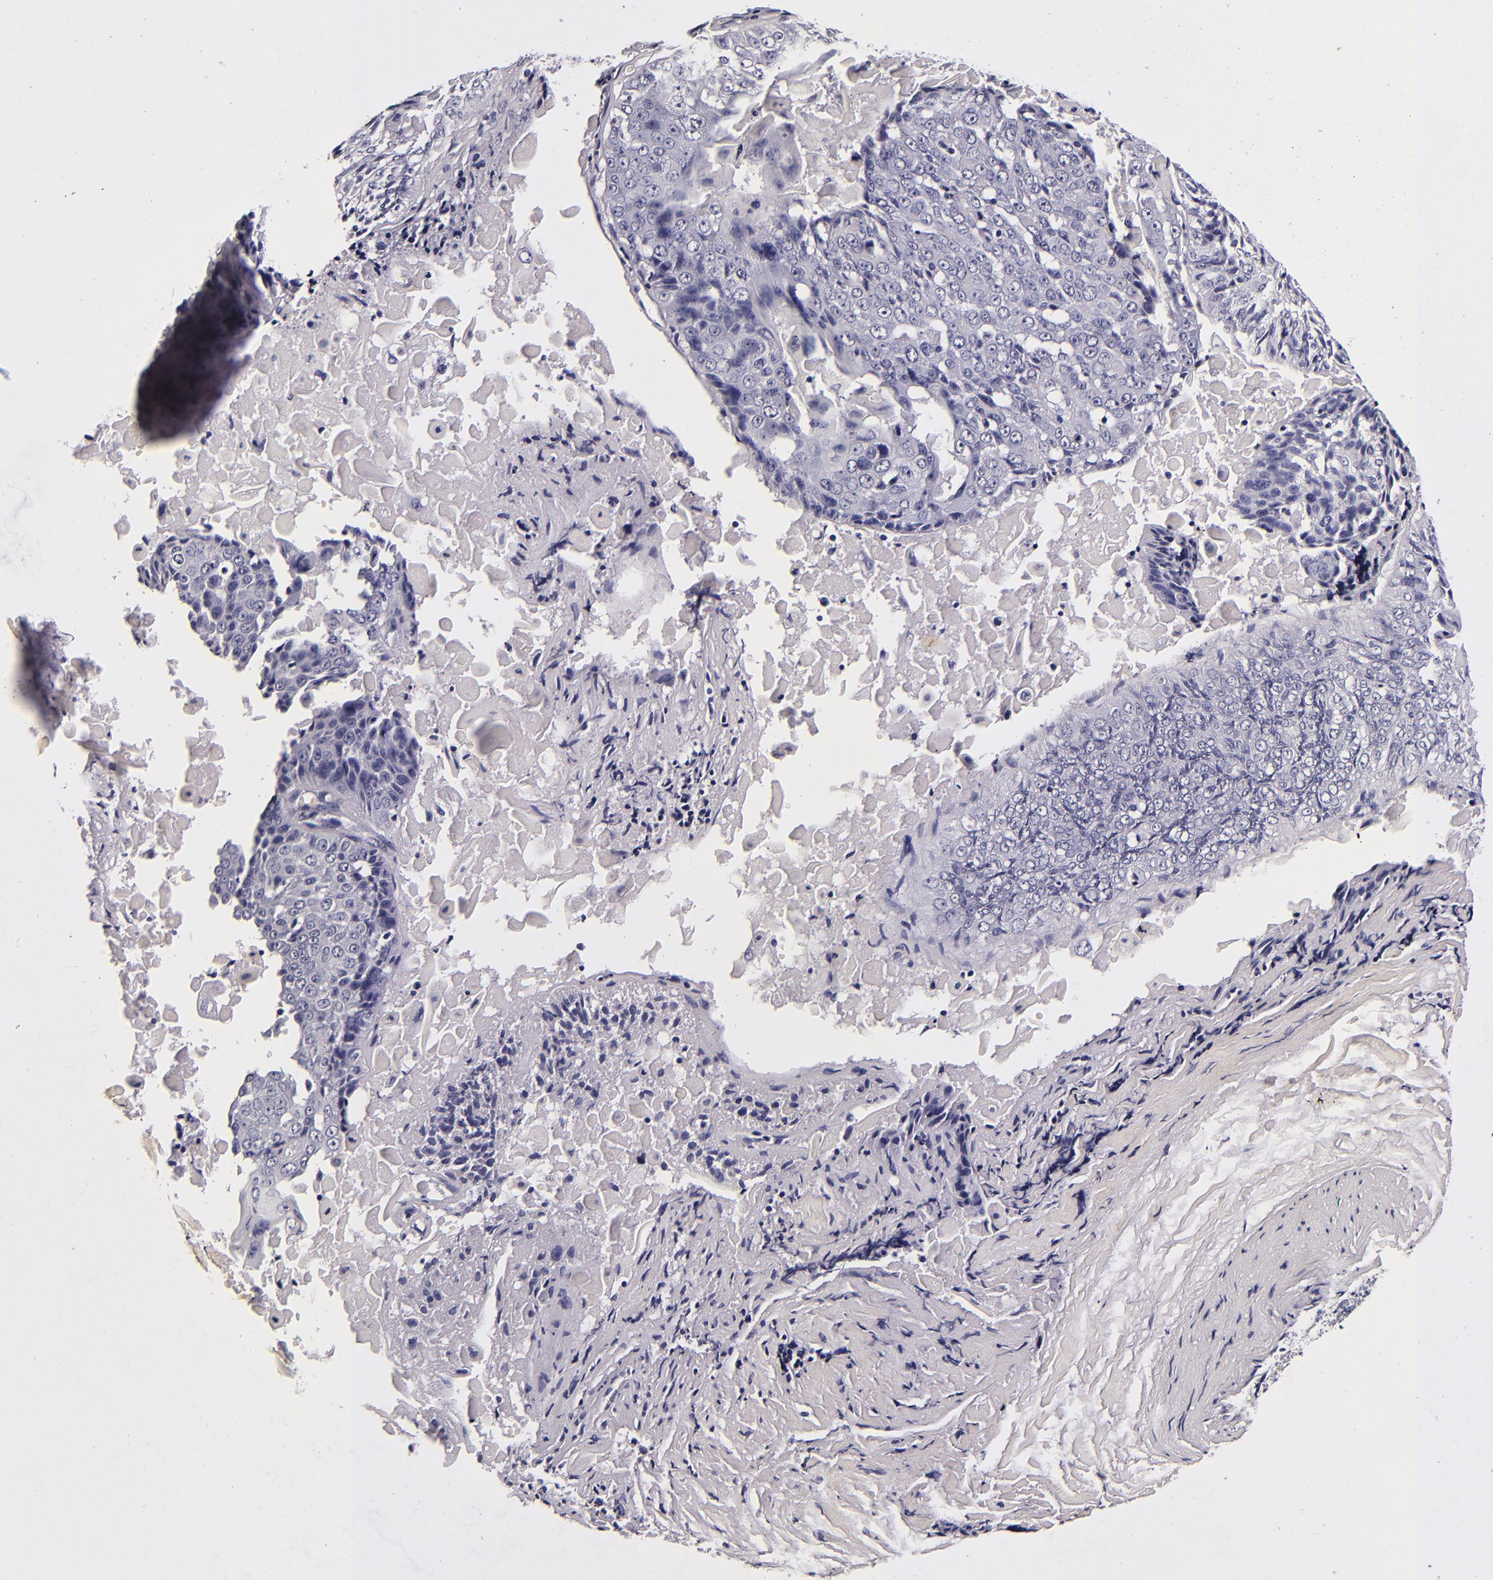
{"staining": {"intensity": "negative", "quantity": "none", "location": "none"}, "tissue": "lung cancer", "cell_type": "Tumor cells", "image_type": "cancer", "snomed": [{"axis": "morphology", "description": "Adenocarcinoma, NOS"}, {"axis": "topography", "description": "Lung"}], "caption": "This is an IHC micrograph of human lung adenocarcinoma. There is no expression in tumor cells.", "gene": "FBN1", "patient": {"sex": "male", "age": 60}}